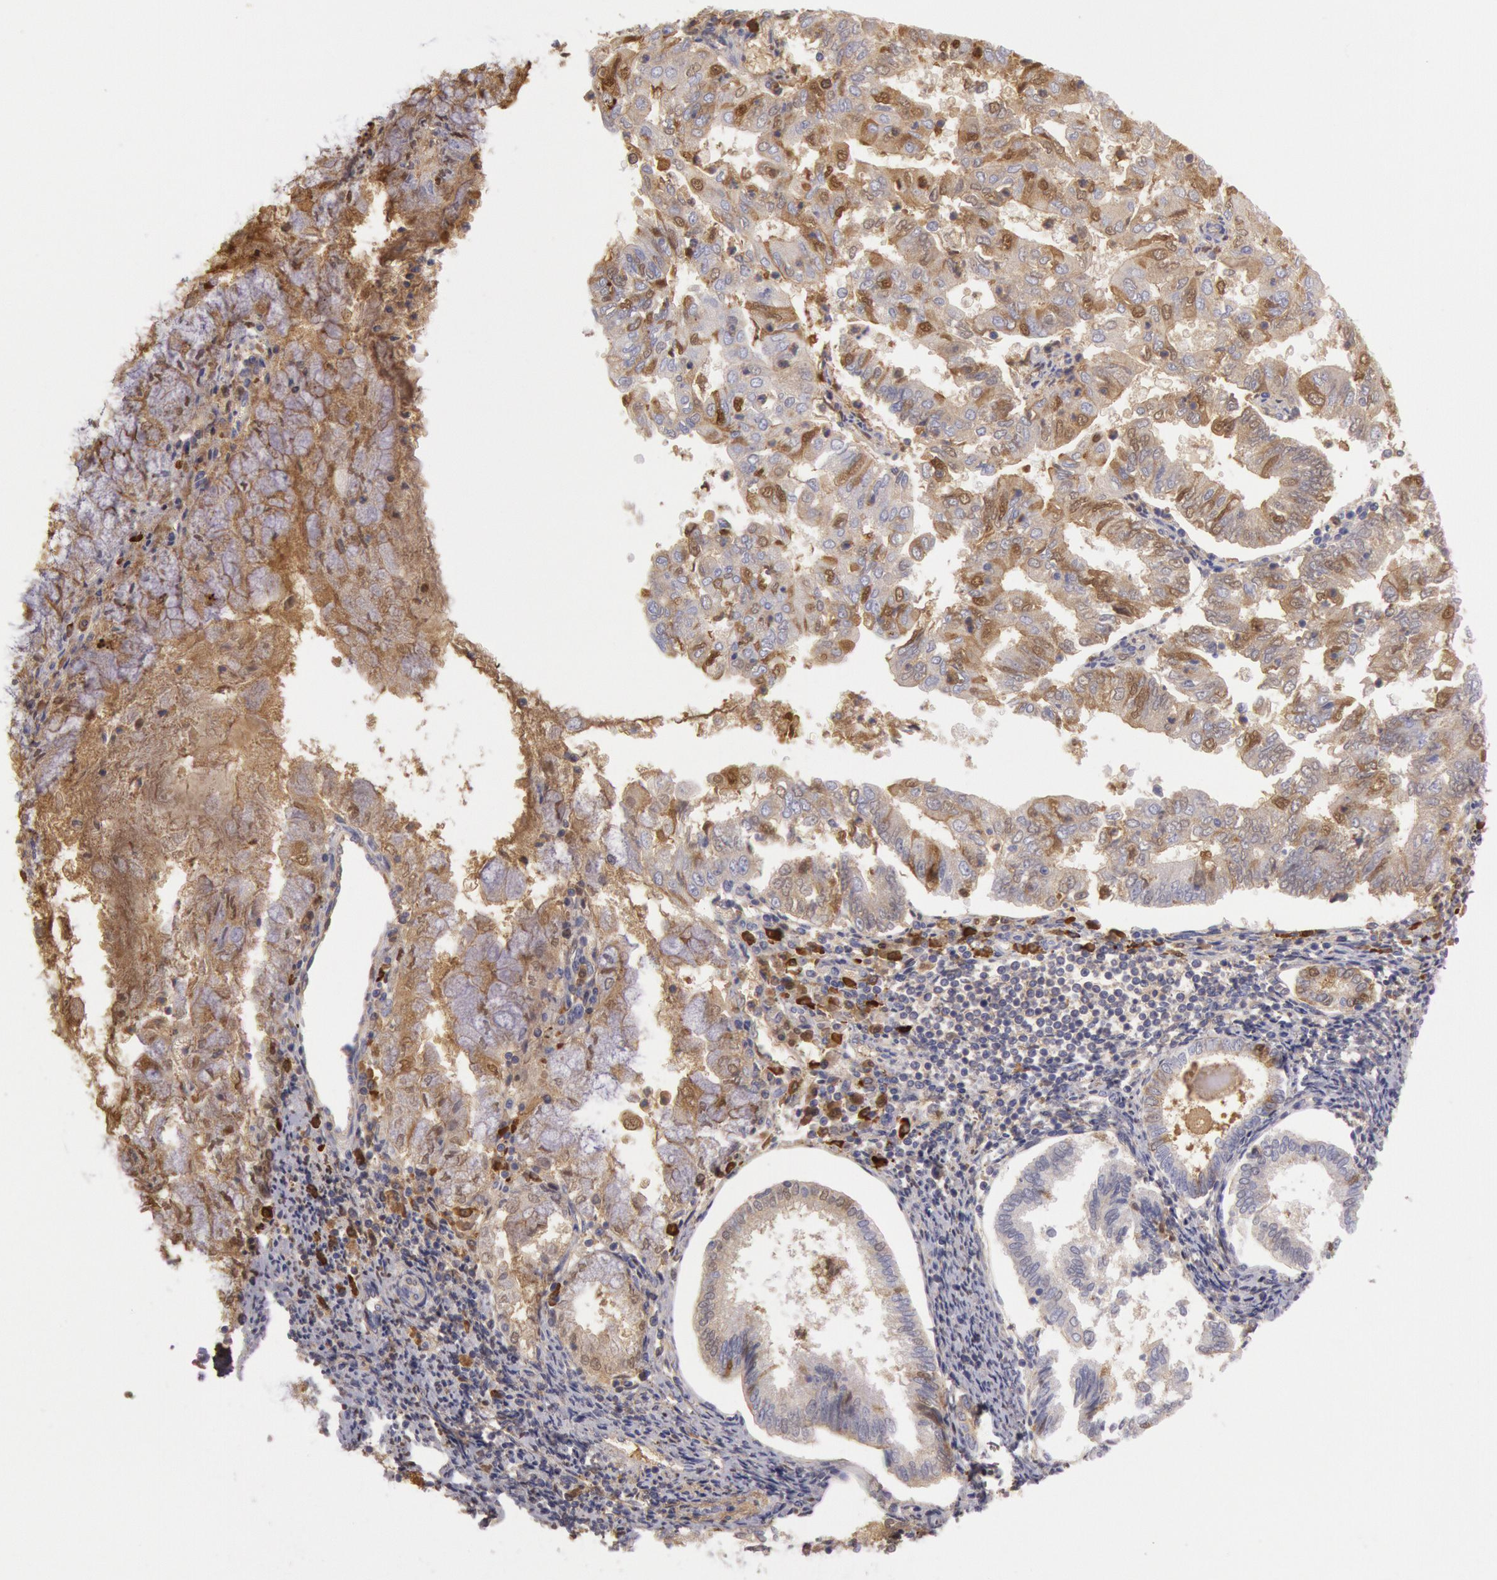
{"staining": {"intensity": "moderate", "quantity": "25%-75%", "location": "cytoplasmic/membranous,nuclear"}, "tissue": "endometrial cancer", "cell_type": "Tumor cells", "image_type": "cancer", "snomed": [{"axis": "morphology", "description": "Adenocarcinoma, NOS"}, {"axis": "topography", "description": "Endometrium"}], "caption": "Approximately 25%-75% of tumor cells in human endometrial adenocarcinoma show moderate cytoplasmic/membranous and nuclear protein expression as visualized by brown immunohistochemical staining.", "gene": "IGHG1", "patient": {"sex": "female", "age": 79}}